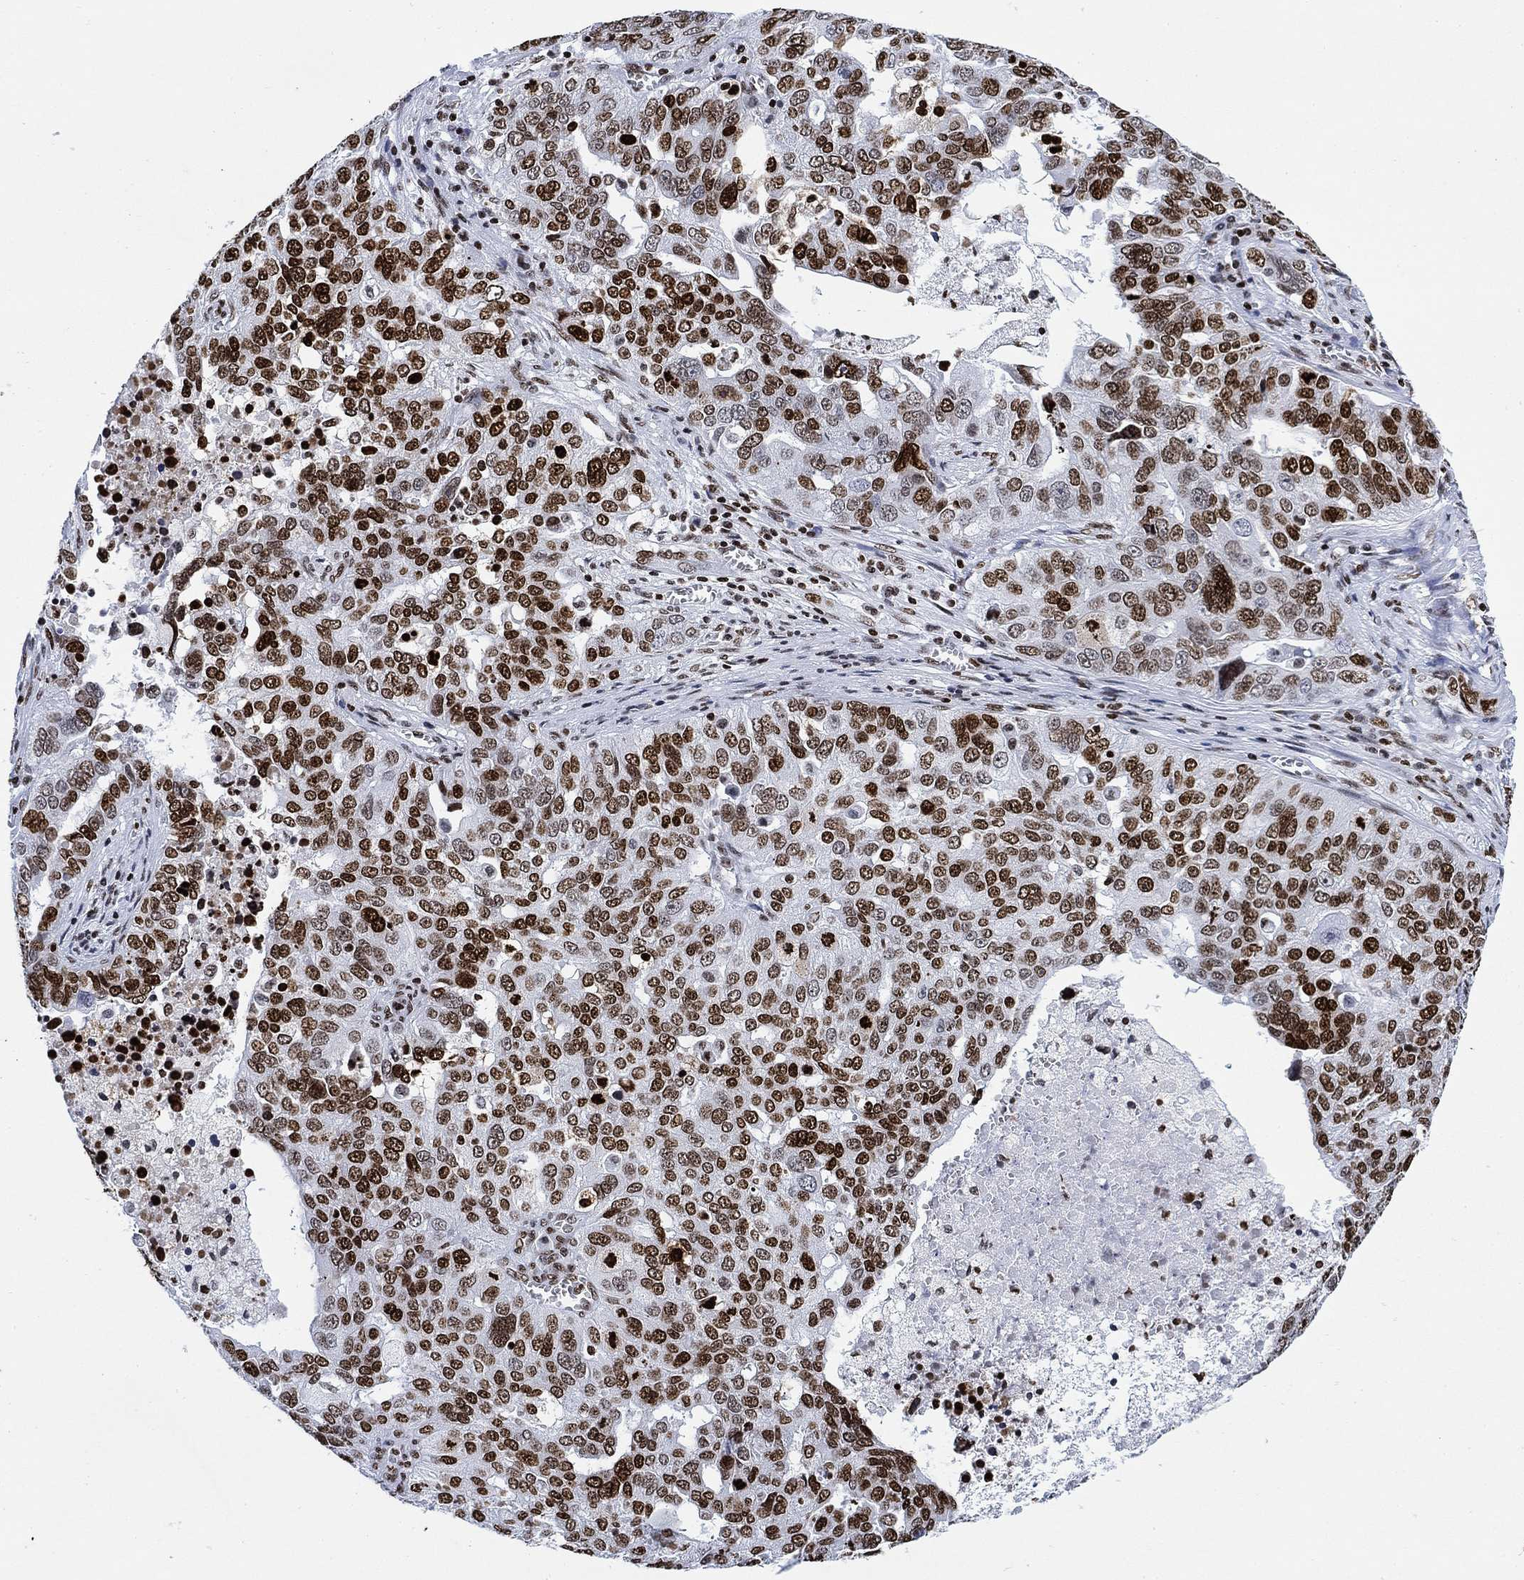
{"staining": {"intensity": "strong", "quantity": ">75%", "location": "nuclear"}, "tissue": "ovarian cancer", "cell_type": "Tumor cells", "image_type": "cancer", "snomed": [{"axis": "morphology", "description": "Carcinoma, endometroid"}, {"axis": "topography", "description": "Soft tissue"}, {"axis": "topography", "description": "Ovary"}], "caption": "Ovarian cancer (endometroid carcinoma) tissue exhibits strong nuclear expression in approximately >75% of tumor cells", "gene": "H1-10", "patient": {"sex": "female", "age": 52}}